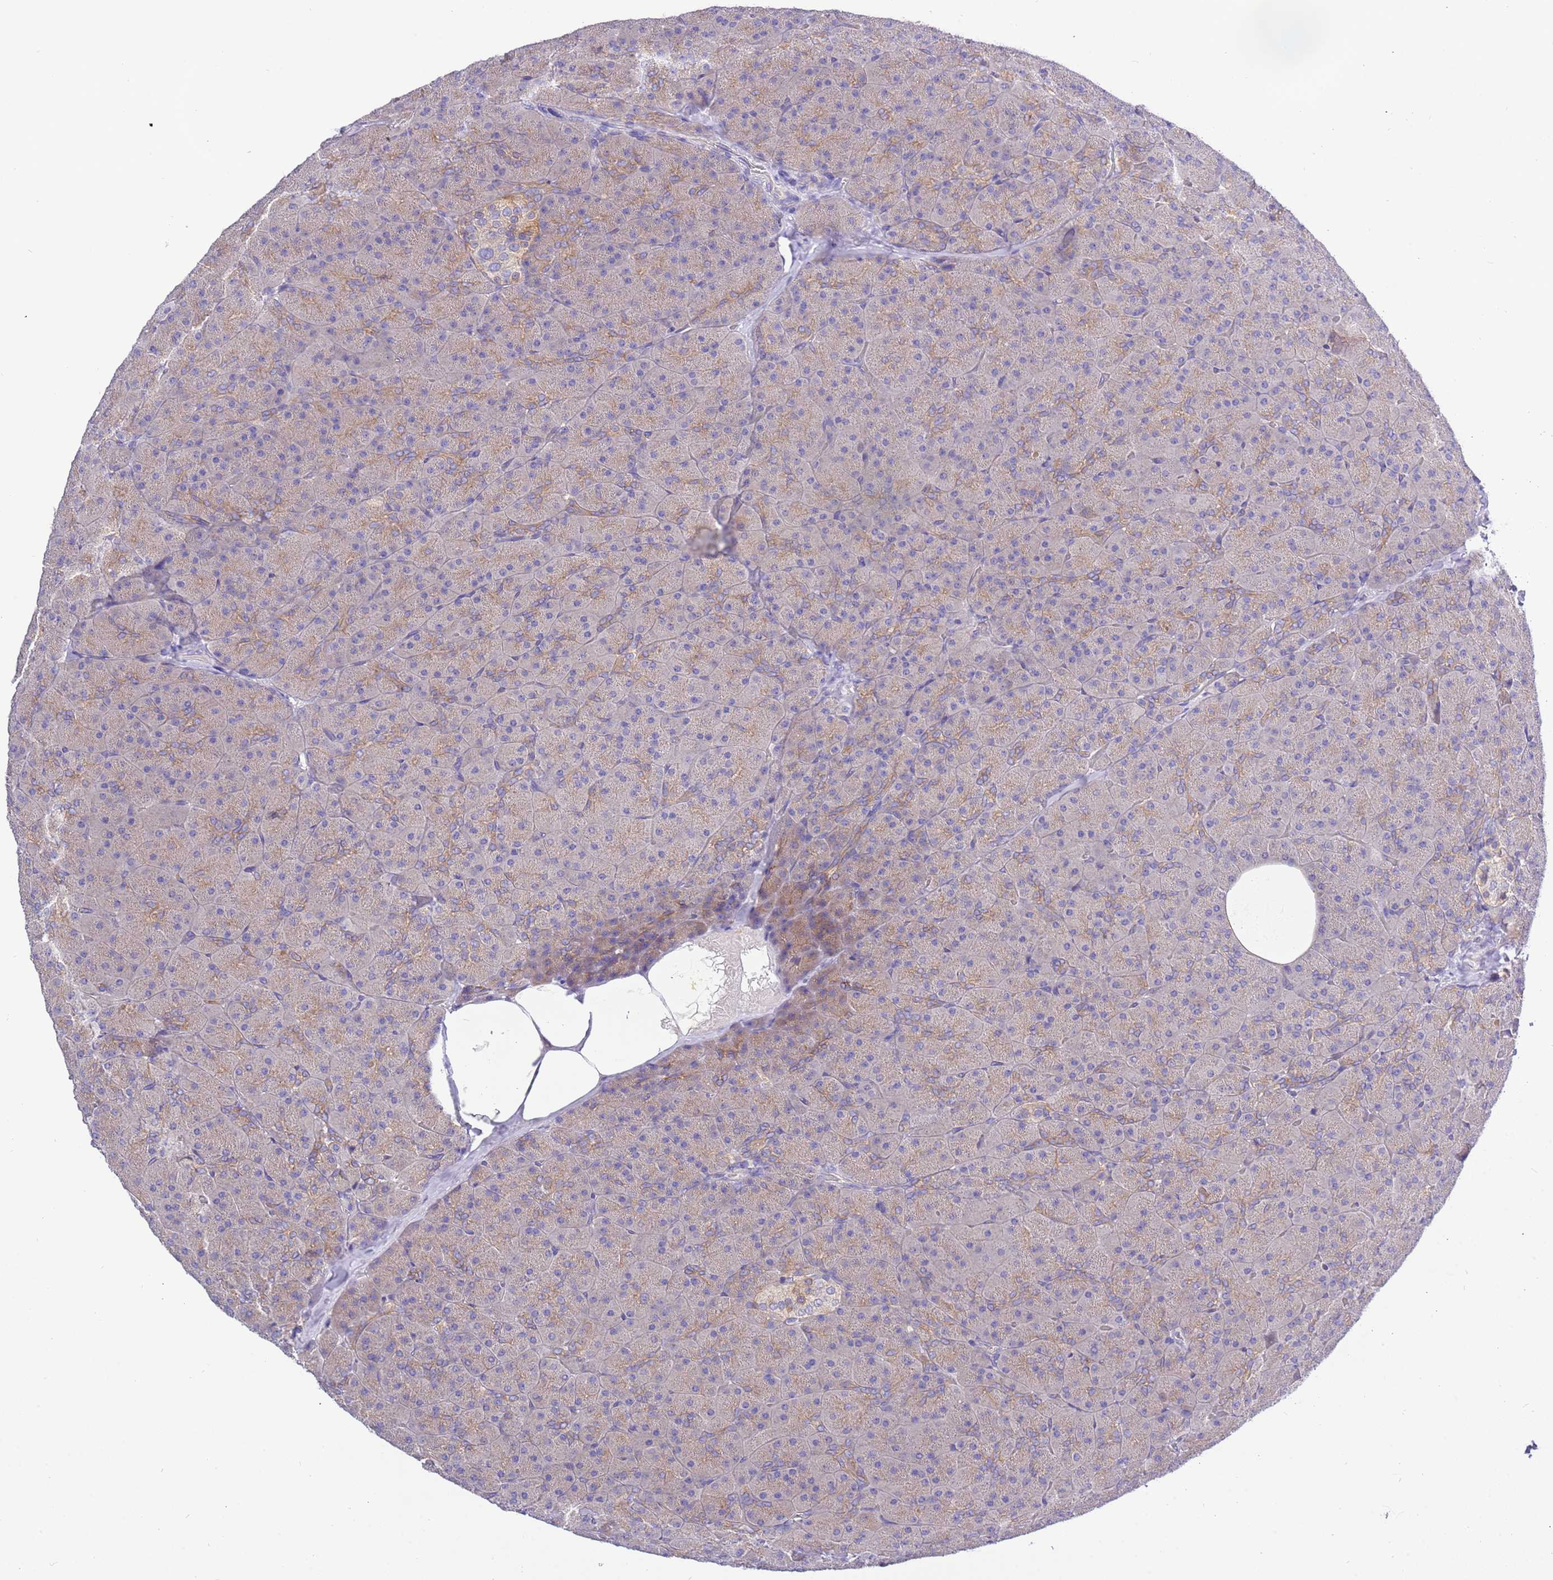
{"staining": {"intensity": "moderate", "quantity": "25%-75%", "location": "cytoplasmic/membranous"}, "tissue": "pancreas", "cell_type": "Exocrine glandular cells", "image_type": "normal", "snomed": [{"axis": "morphology", "description": "Normal tissue, NOS"}, {"axis": "topography", "description": "Pancreas"}], "caption": "DAB (3,3'-diaminobenzidine) immunohistochemical staining of normal pancreas demonstrates moderate cytoplasmic/membranous protein positivity in approximately 25%-75% of exocrine glandular cells.", "gene": "STIP1", "patient": {"sex": "male", "age": 36}}